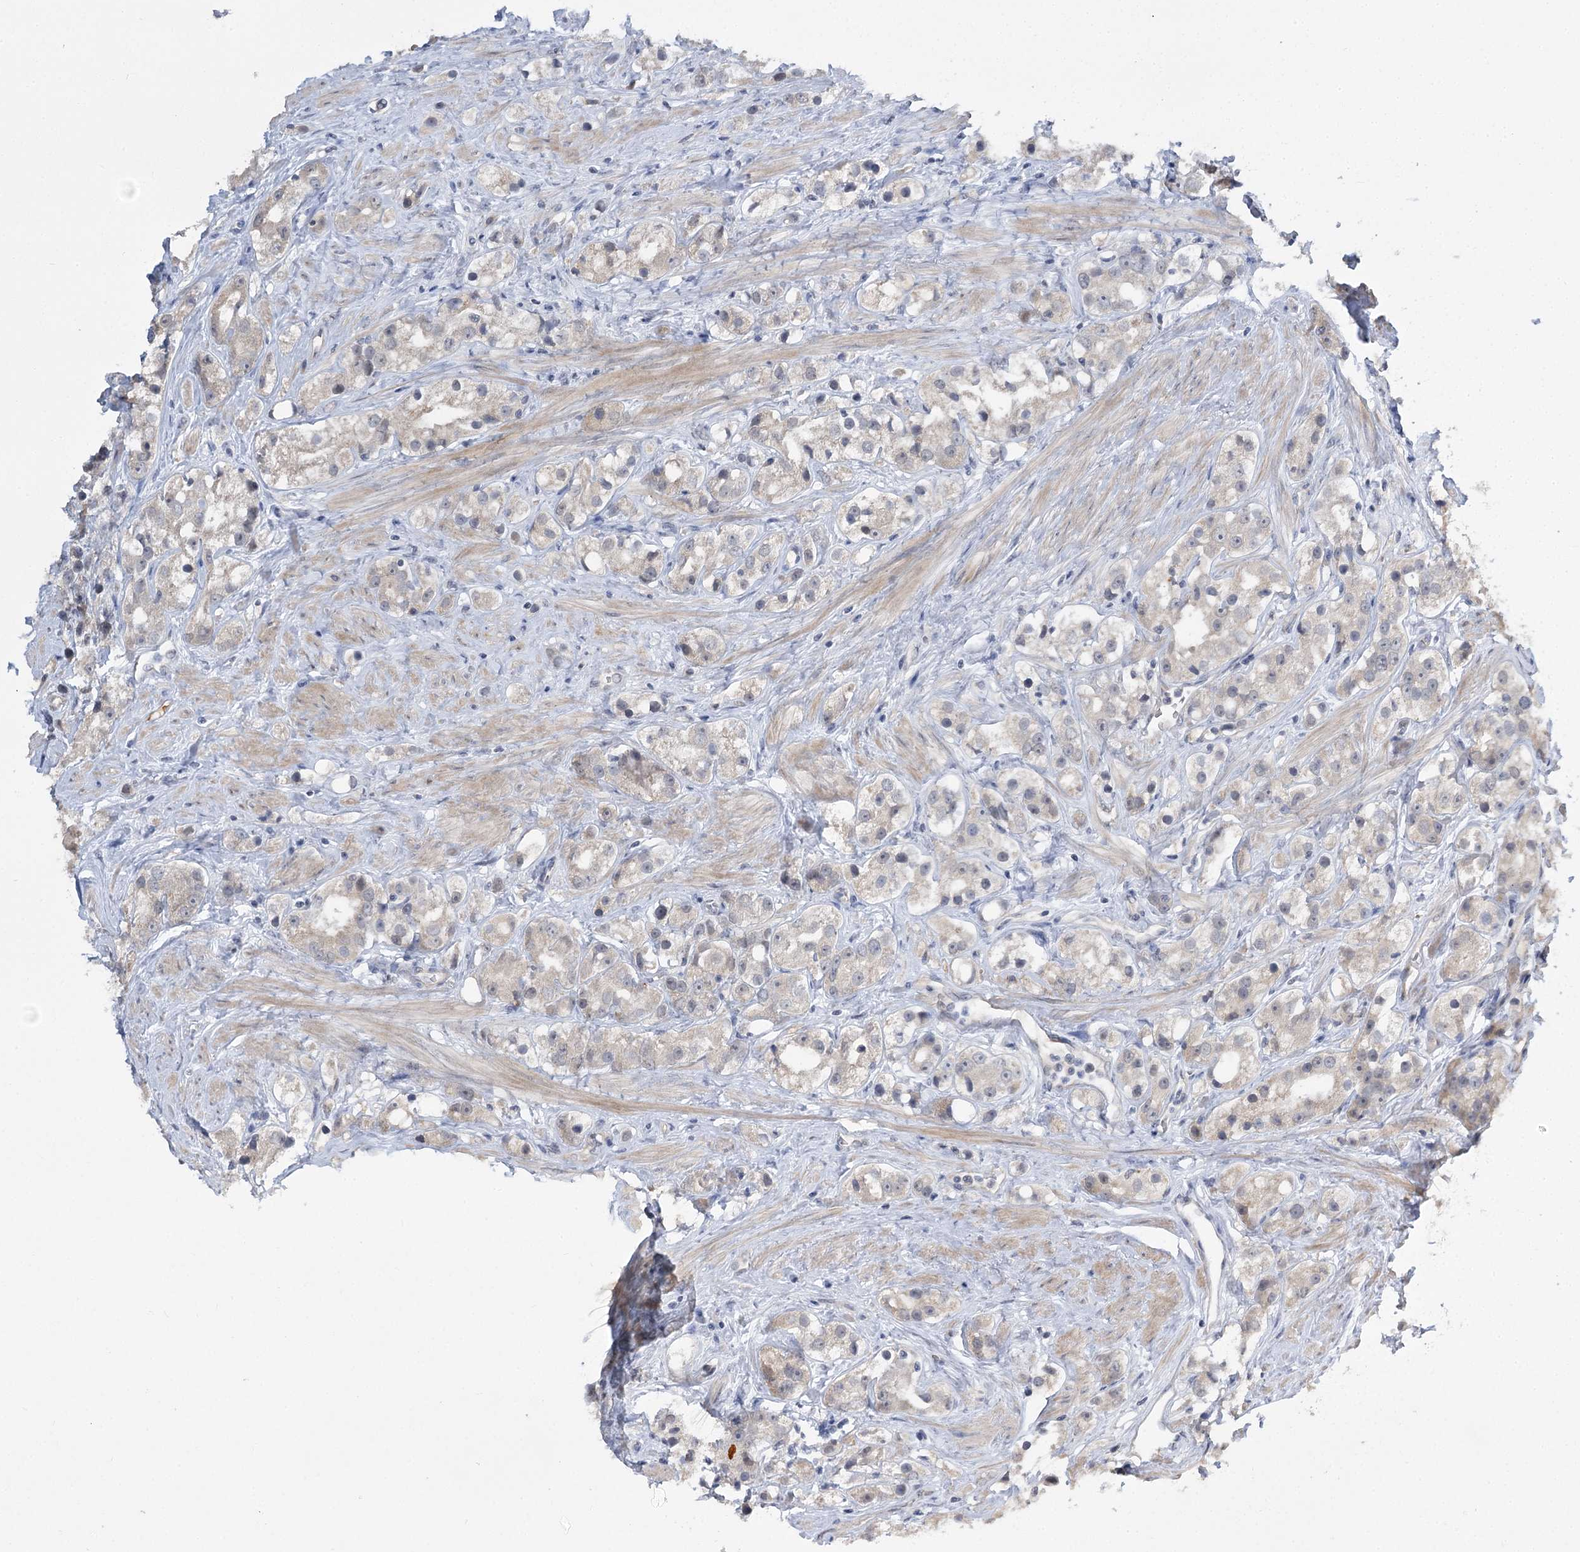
{"staining": {"intensity": "negative", "quantity": "none", "location": "none"}, "tissue": "prostate cancer", "cell_type": "Tumor cells", "image_type": "cancer", "snomed": [{"axis": "morphology", "description": "Adenocarcinoma, NOS"}, {"axis": "topography", "description": "Prostate"}], "caption": "A photomicrograph of human prostate adenocarcinoma is negative for staining in tumor cells.", "gene": "PHYHIPL", "patient": {"sex": "male", "age": 79}}